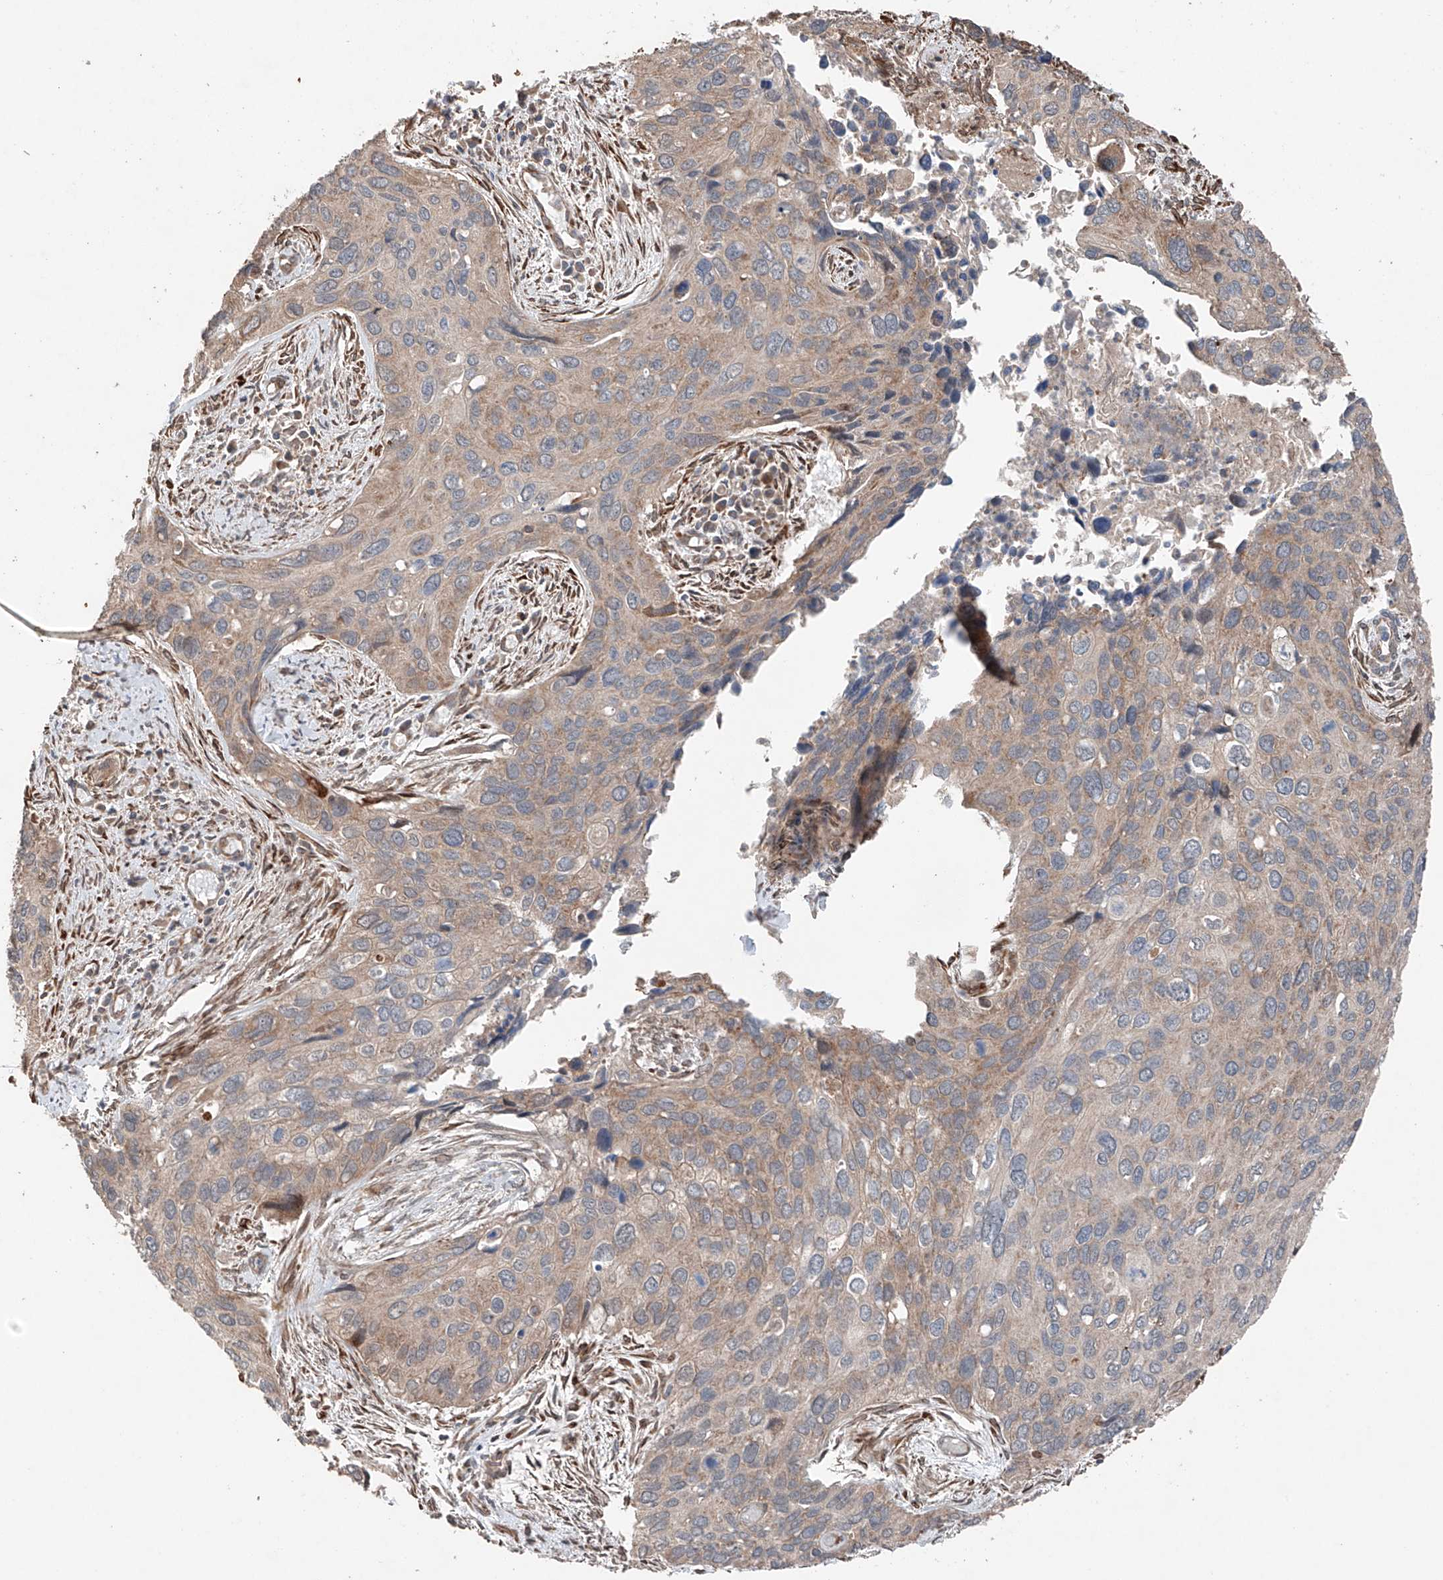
{"staining": {"intensity": "weak", "quantity": "25%-75%", "location": "cytoplasmic/membranous"}, "tissue": "cervical cancer", "cell_type": "Tumor cells", "image_type": "cancer", "snomed": [{"axis": "morphology", "description": "Squamous cell carcinoma, NOS"}, {"axis": "topography", "description": "Cervix"}], "caption": "Immunohistochemistry (DAB (3,3'-diaminobenzidine)) staining of human cervical squamous cell carcinoma exhibits weak cytoplasmic/membranous protein staining in about 25%-75% of tumor cells.", "gene": "AP4B1", "patient": {"sex": "female", "age": 55}}